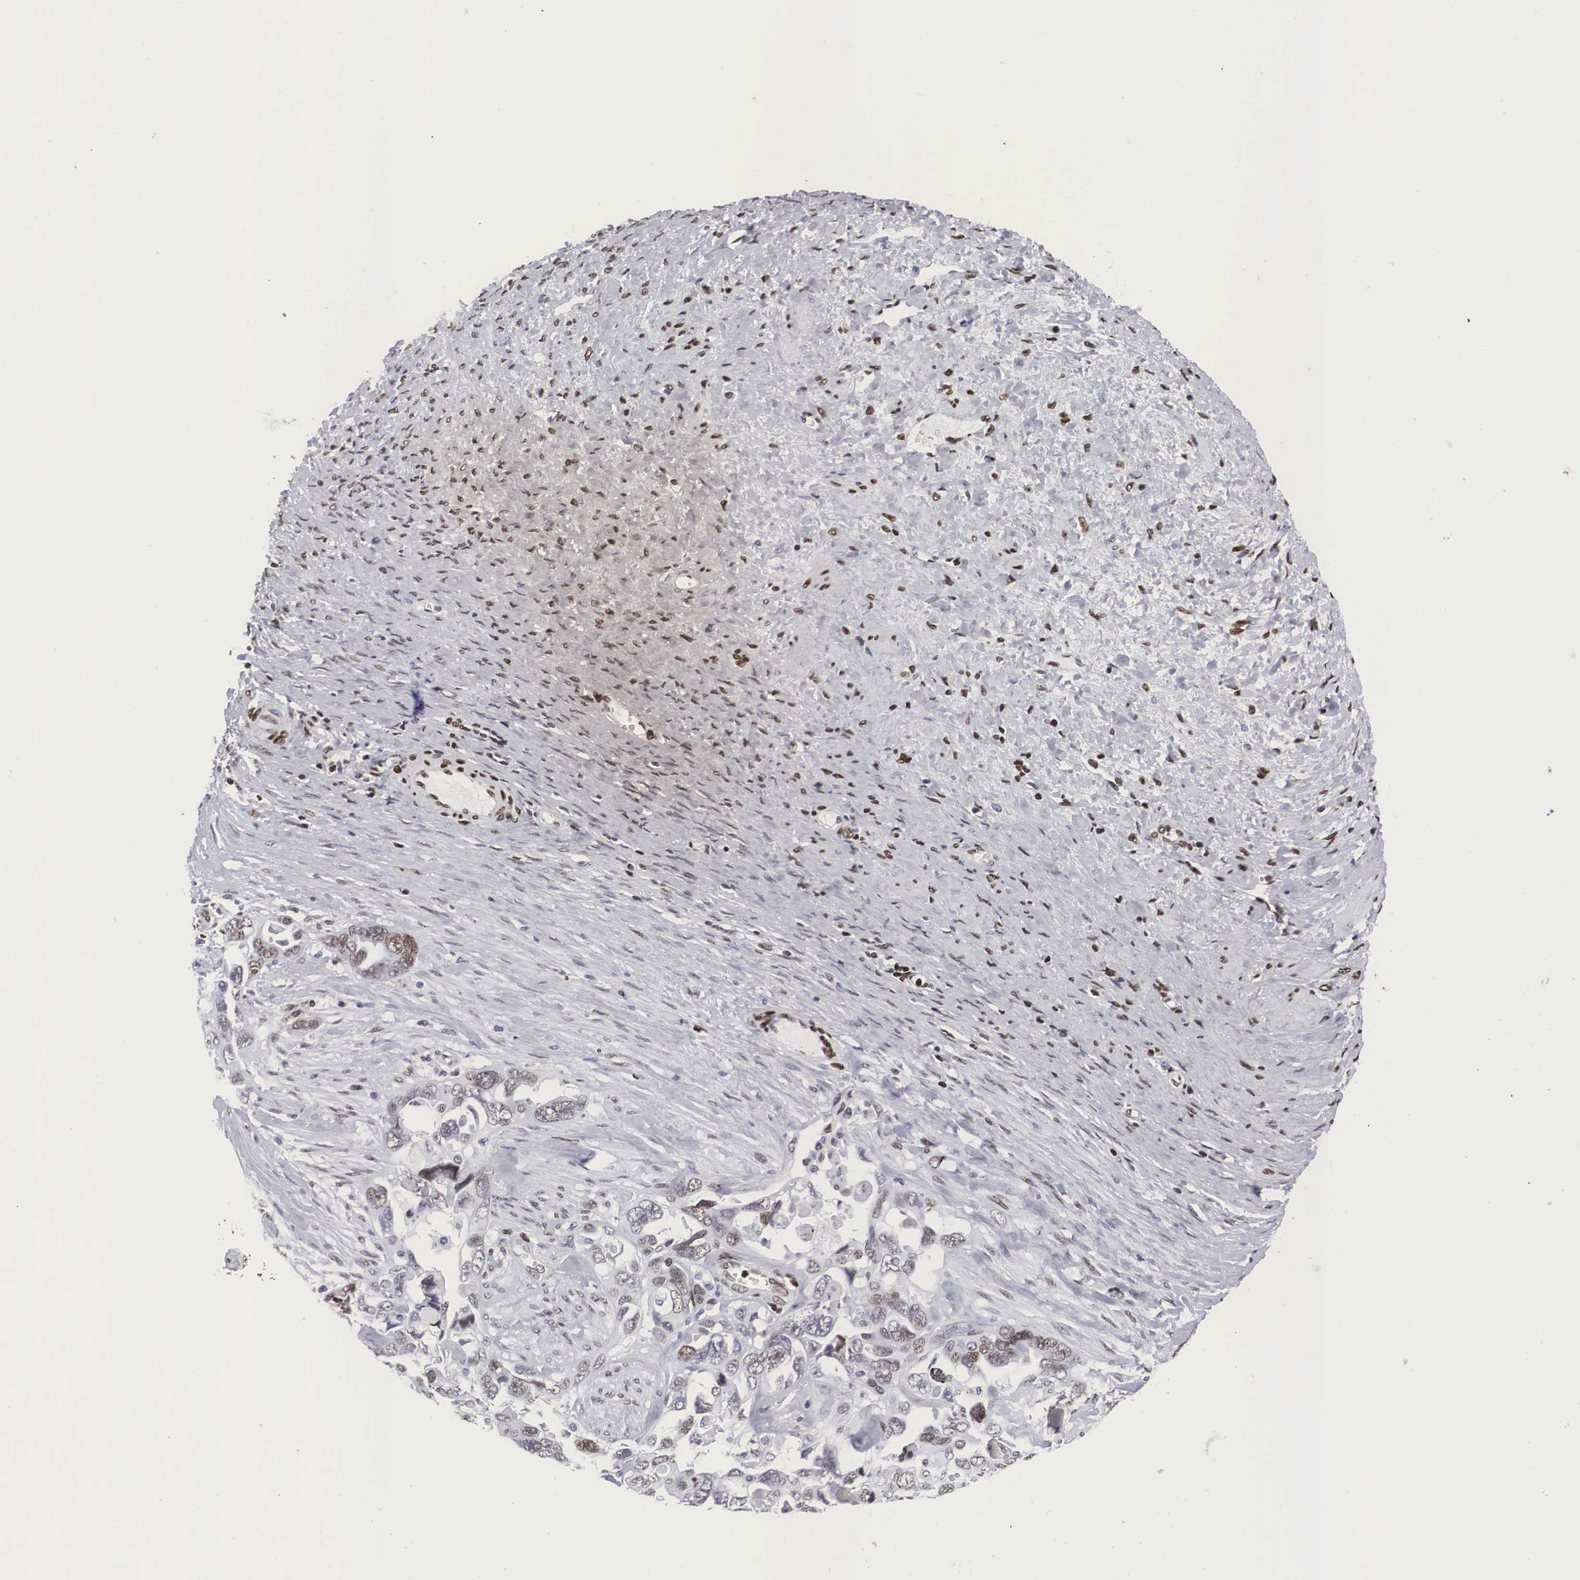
{"staining": {"intensity": "weak", "quantity": "25%-75%", "location": "nuclear"}, "tissue": "ovarian cancer", "cell_type": "Tumor cells", "image_type": "cancer", "snomed": [{"axis": "morphology", "description": "Cystadenocarcinoma, serous, NOS"}, {"axis": "topography", "description": "Ovary"}], "caption": "Weak nuclear positivity for a protein is appreciated in approximately 25%-75% of tumor cells of ovarian cancer using immunohistochemistry.", "gene": "MECP2", "patient": {"sex": "female", "age": 63}}